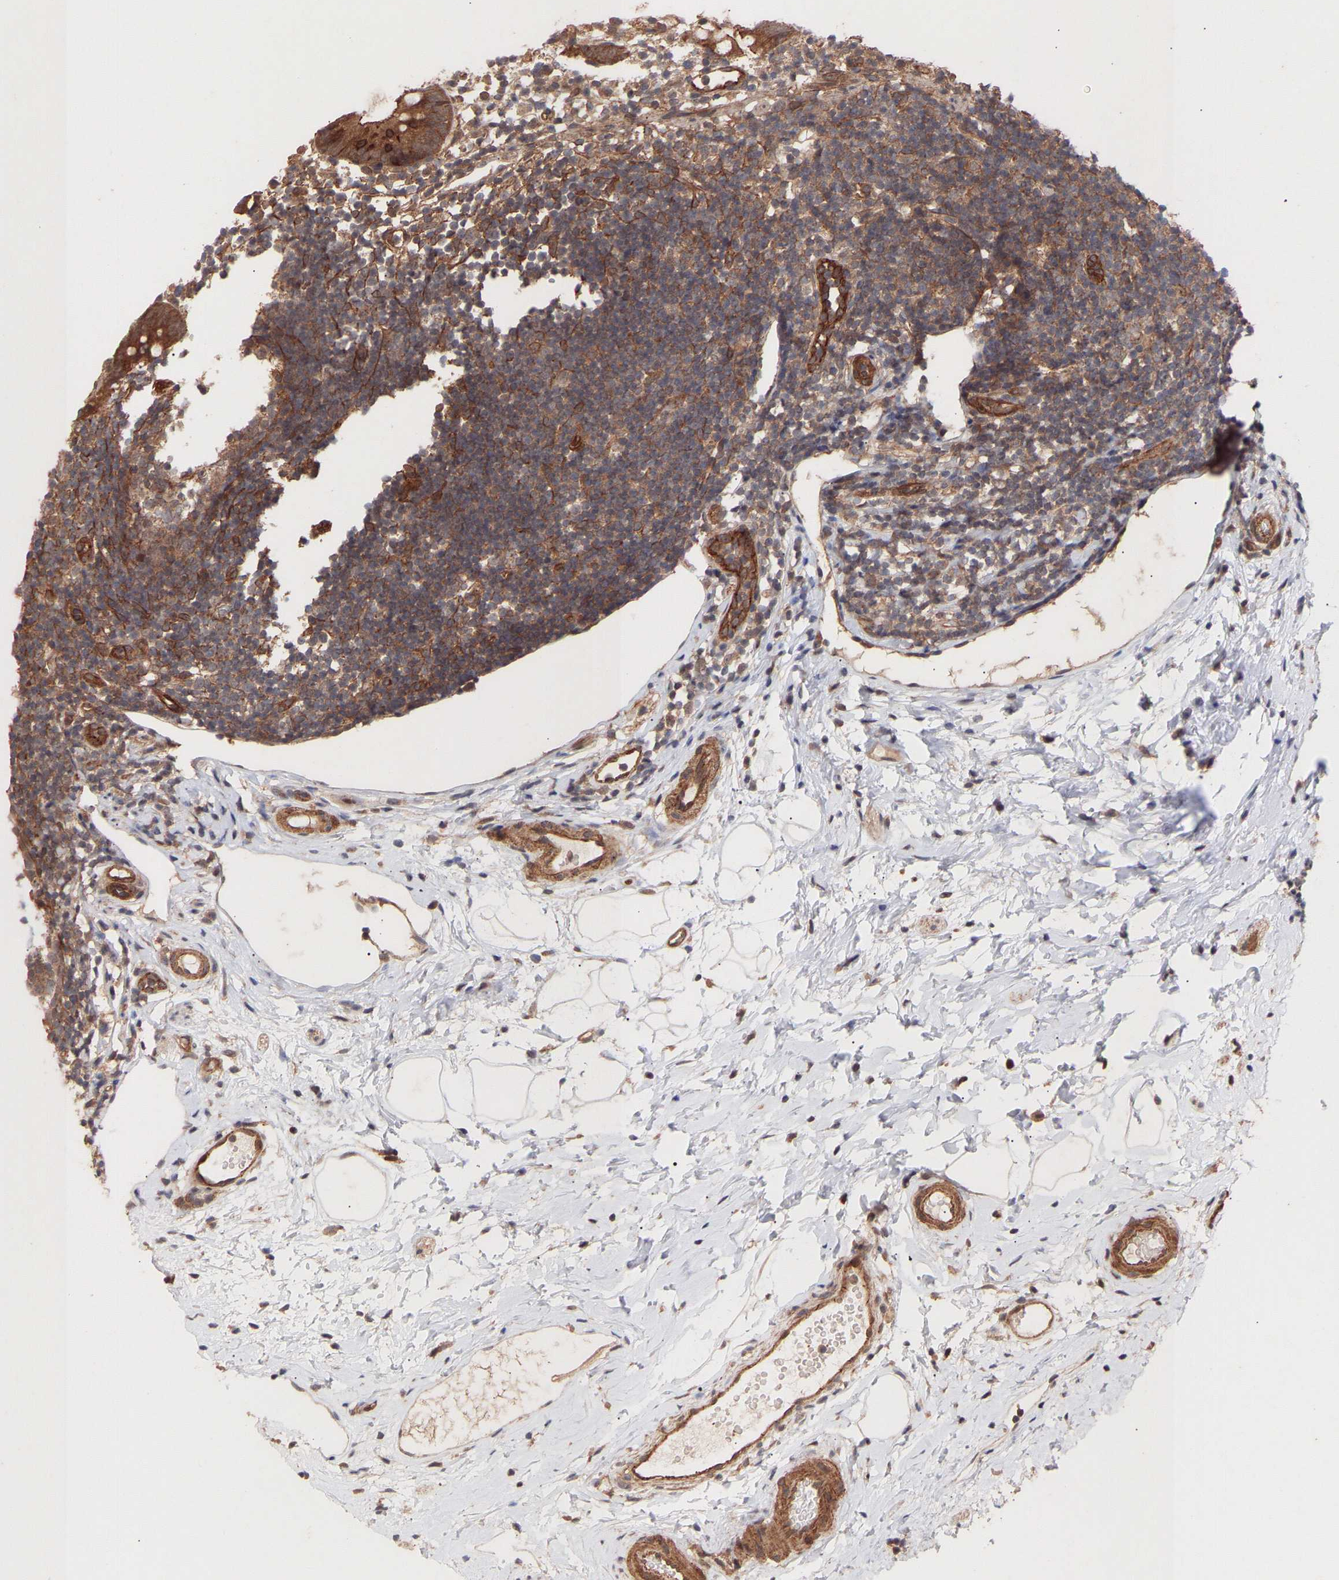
{"staining": {"intensity": "strong", "quantity": ">75%", "location": "cytoplasmic/membranous"}, "tissue": "appendix", "cell_type": "Glandular cells", "image_type": "normal", "snomed": [{"axis": "morphology", "description": "Normal tissue, NOS"}, {"axis": "topography", "description": "Appendix"}], "caption": "Immunohistochemistry photomicrograph of unremarkable appendix: human appendix stained using immunohistochemistry exhibits high levels of strong protein expression localized specifically in the cytoplasmic/membranous of glandular cells, appearing as a cytoplasmic/membranous brown color.", "gene": "PDLIM5", "patient": {"sex": "female", "age": 20}}